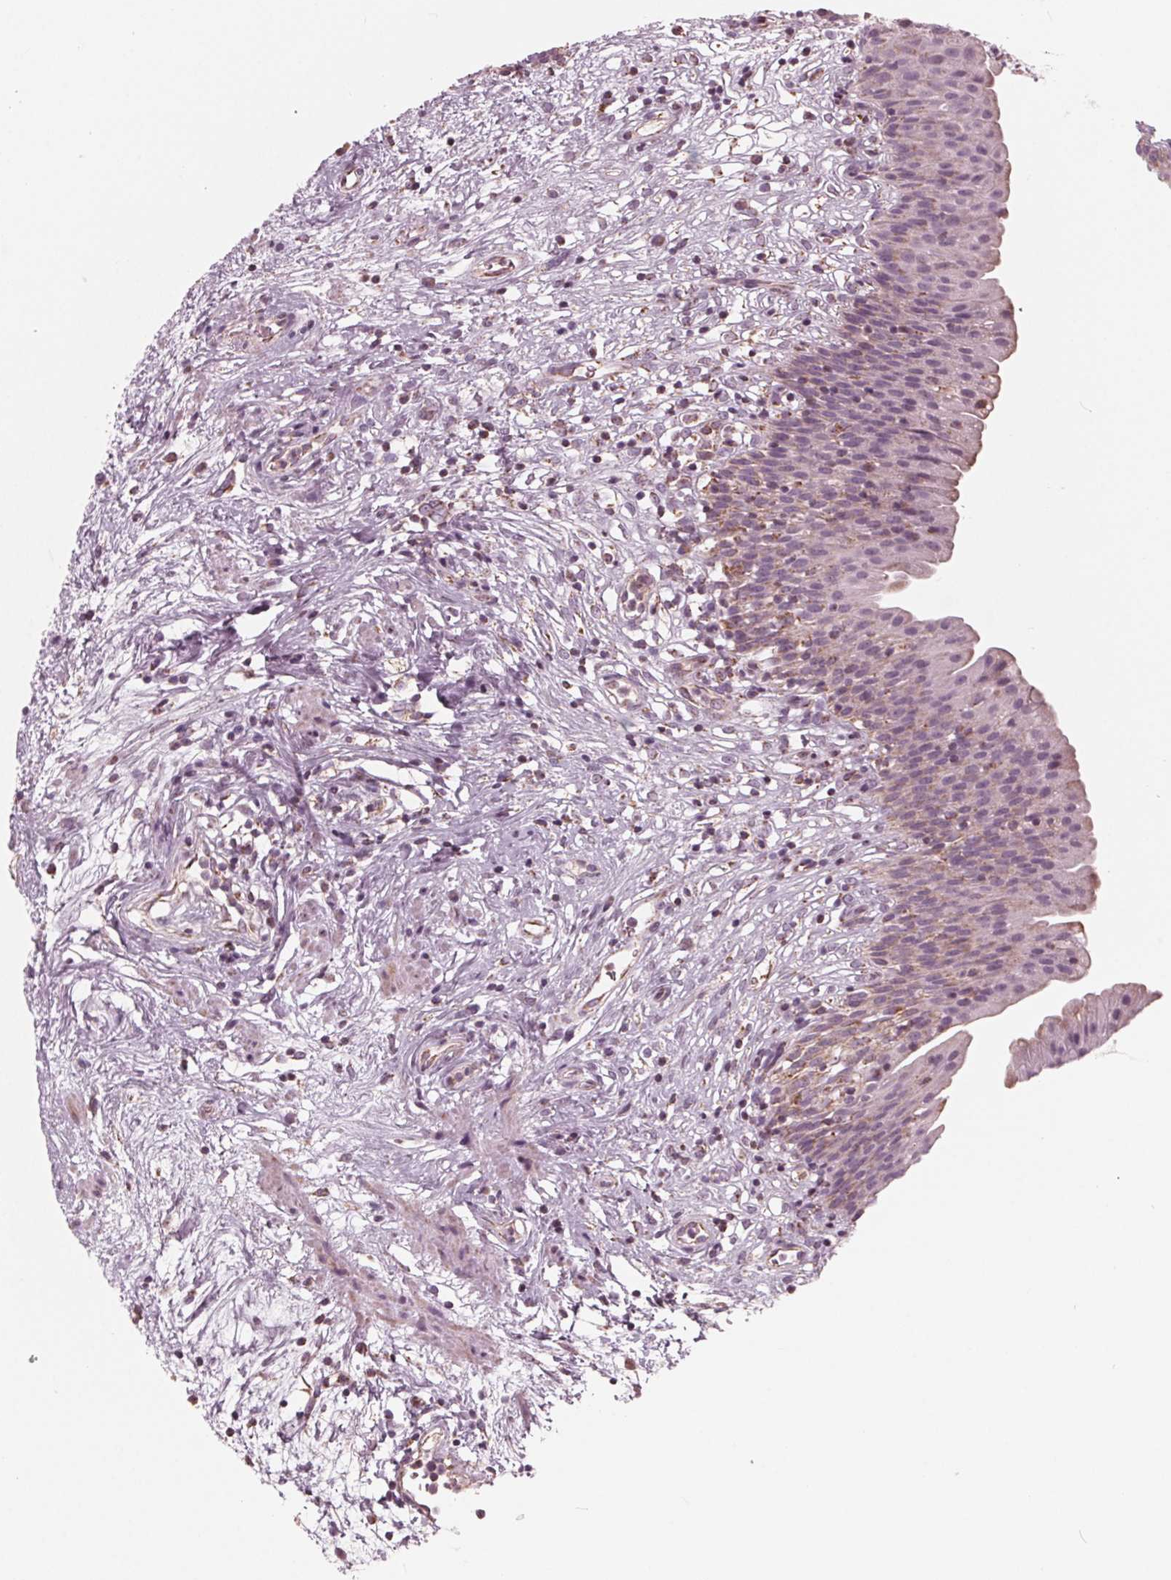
{"staining": {"intensity": "moderate", "quantity": "<25%", "location": "cytoplasmic/membranous"}, "tissue": "urinary bladder", "cell_type": "Urothelial cells", "image_type": "normal", "snomed": [{"axis": "morphology", "description": "Normal tissue, NOS"}, {"axis": "topography", "description": "Urinary bladder"}], "caption": "Immunohistochemical staining of normal urinary bladder demonstrates <25% levels of moderate cytoplasmic/membranous protein staining in approximately <25% of urothelial cells.", "gene": "DCAF4L2", "patient": {"sex": "male", "age": 76}}